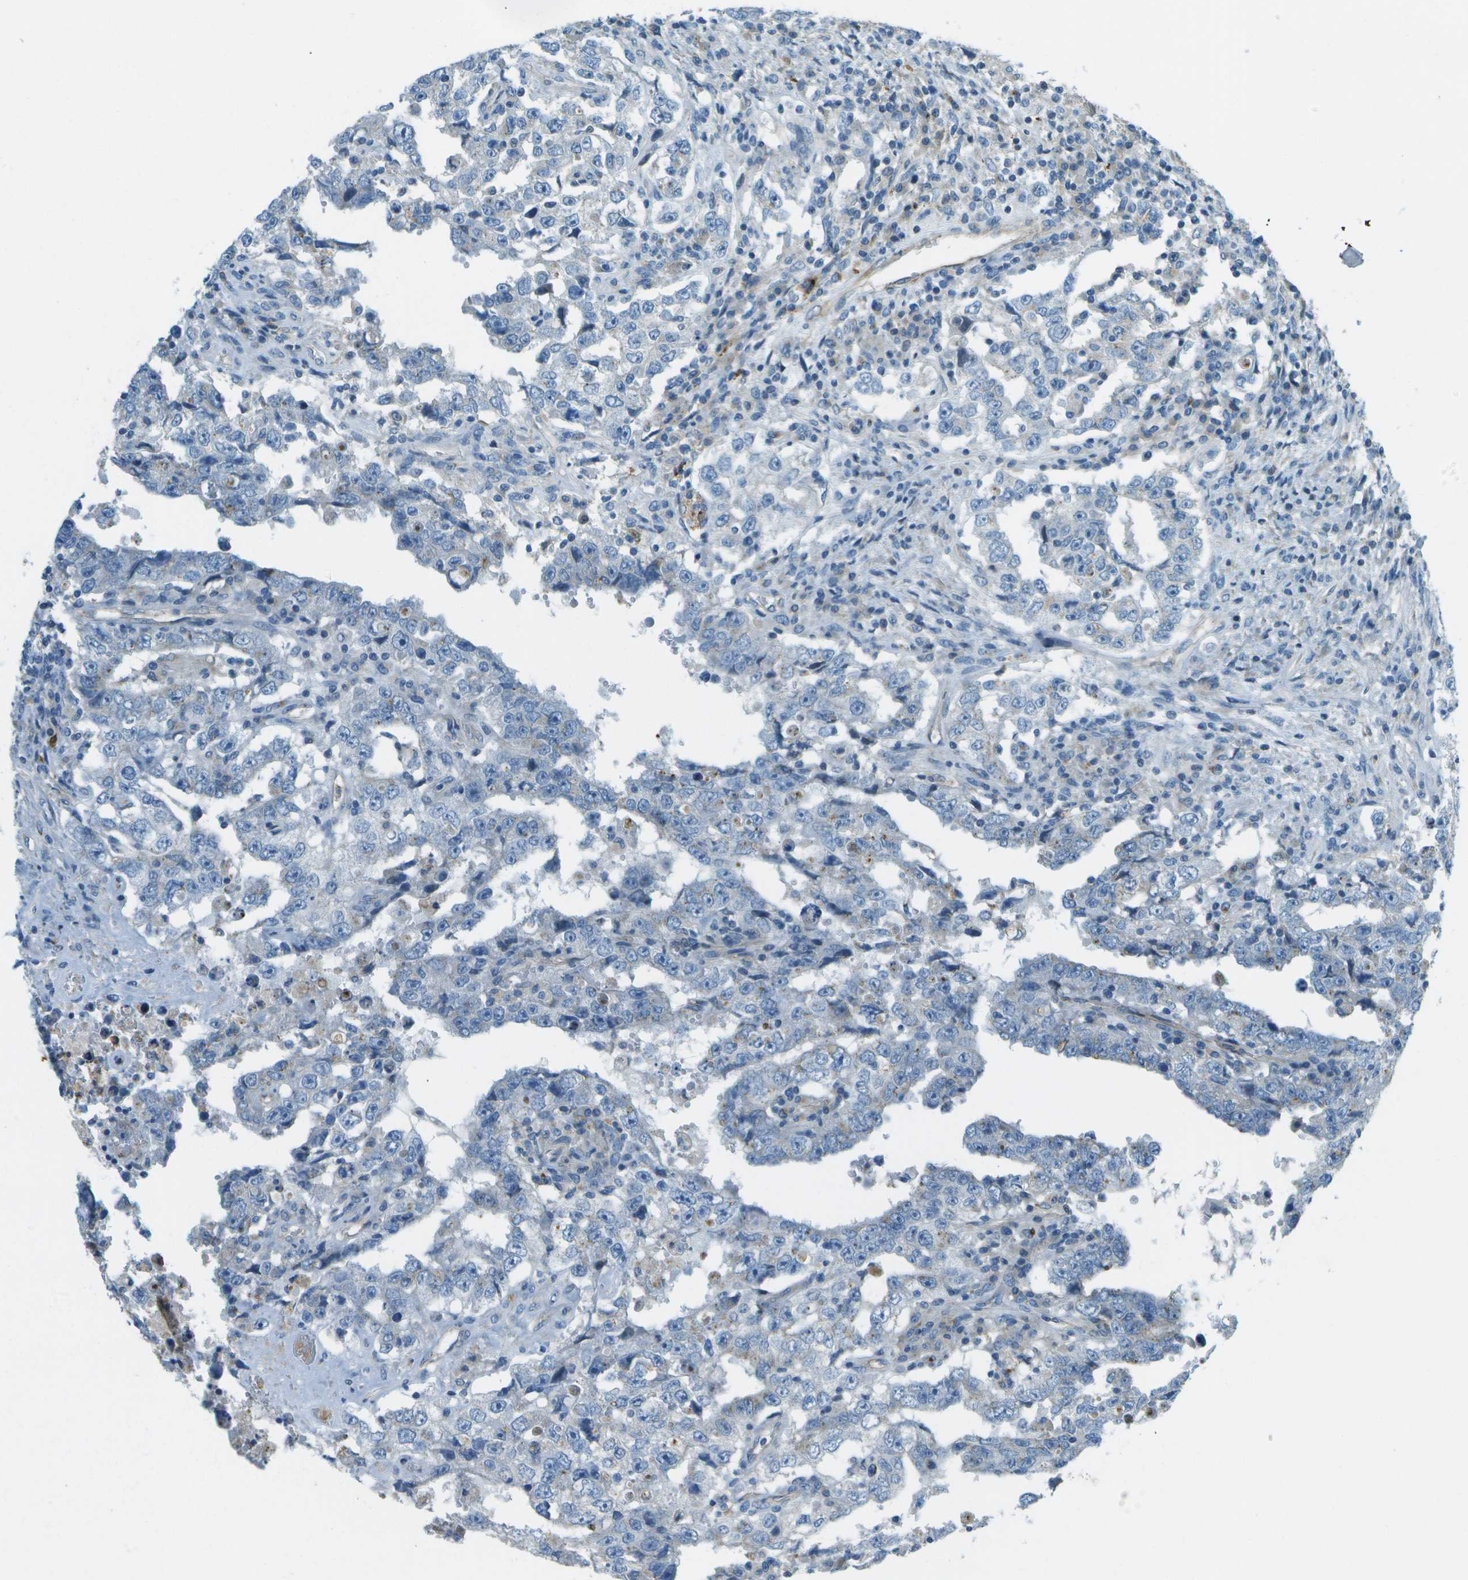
{"staining": {"intensity": "negative", "quantity": "none", "location": "none"}, "tissue": "testis cancer", "cell_type": "Tumor cells", "image_type": "cancer", "snomed": [{"axis": "morphology", "description": "Carcinoma, Embryonal, NOS"}, {"axis": "topography", "description": "Testis"}], "caption": "Tumor cells are negative for brown protein staining in testis cancer (embryonal carcinoma).", "gene": "MYH11", "patient": {"sex": "male", "age": 26}}